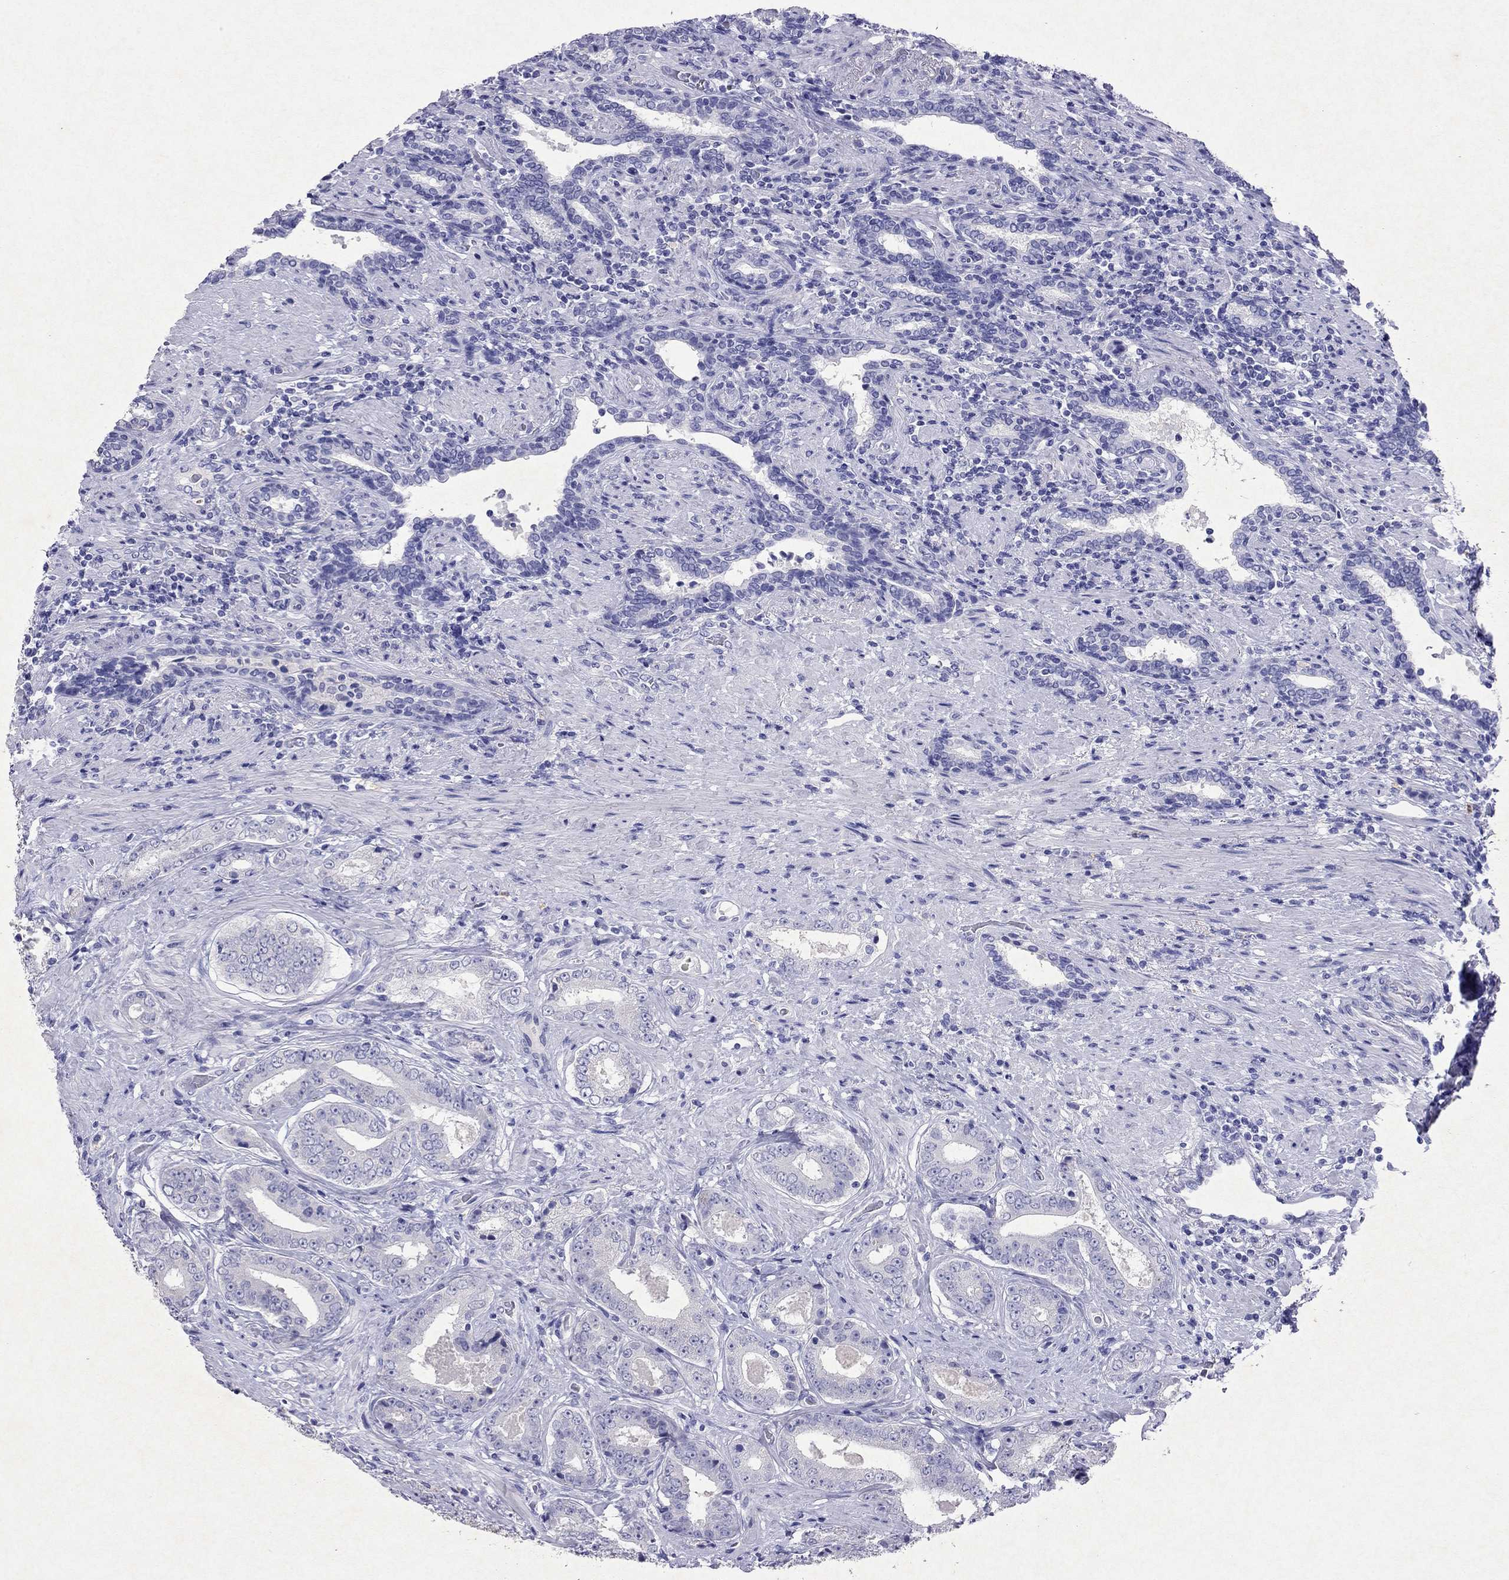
{"staining": {"intensity": "negative", "quantity": "none", "location": "none"}, "tissue": "prostate cancer", "cell_type": "Tumor cells", "image_type": "cancer", "snomed": [{"axis": "morphology", "description": "Adenocarcinoma, Low grade"}, {"axis": "topography", "description": "Prostate and seminal vesicle, NOS"}], "caption": "Histopathology image shows no significant protein positivity in tumor cells of adenocarcinoma (low-grade) (prostate).", "gene": "ARMC12", "patient": {"sex": "male", "age": 61}}